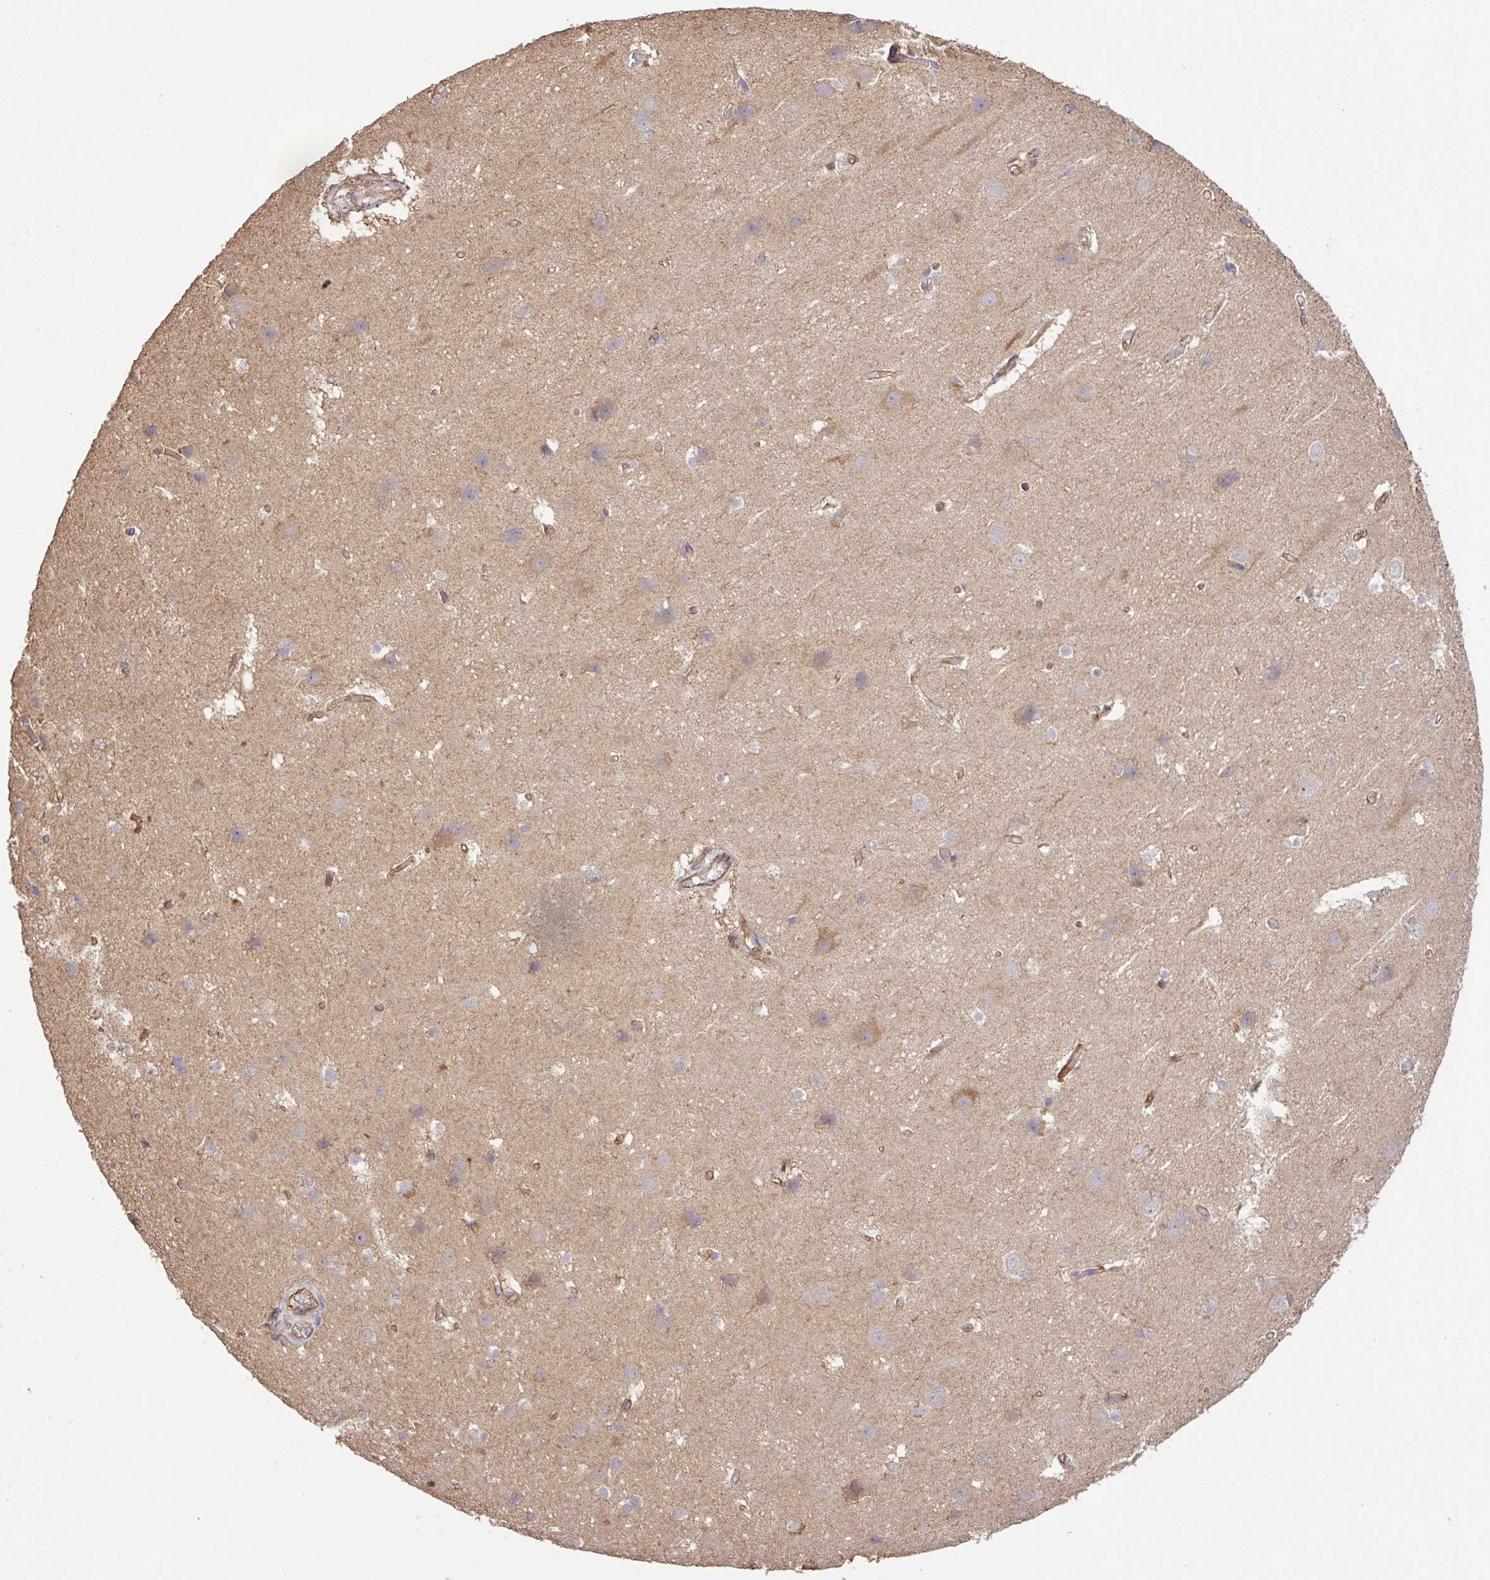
{"staining": {"intensity": "moderate", "quantity": ">75%", "location": "cytoplasmic/membranous"}, "tissue": "cerebral cortex", "cell_type": "Endothelial cells", "image_type": "normal", "snomed": [{"axis": "morphology", "description": "Normal tissue, NOS"}, {"axis": "topography", "description": "Cerebral cortex"}], "caption": "Protein staining reveals moderate cytoplasmic/membranous staining in approximately >75% of endothelial cells in normal cerebral cortex.", "gene": "LRRC53", "patient": {"sex": "male", "age": 37}}